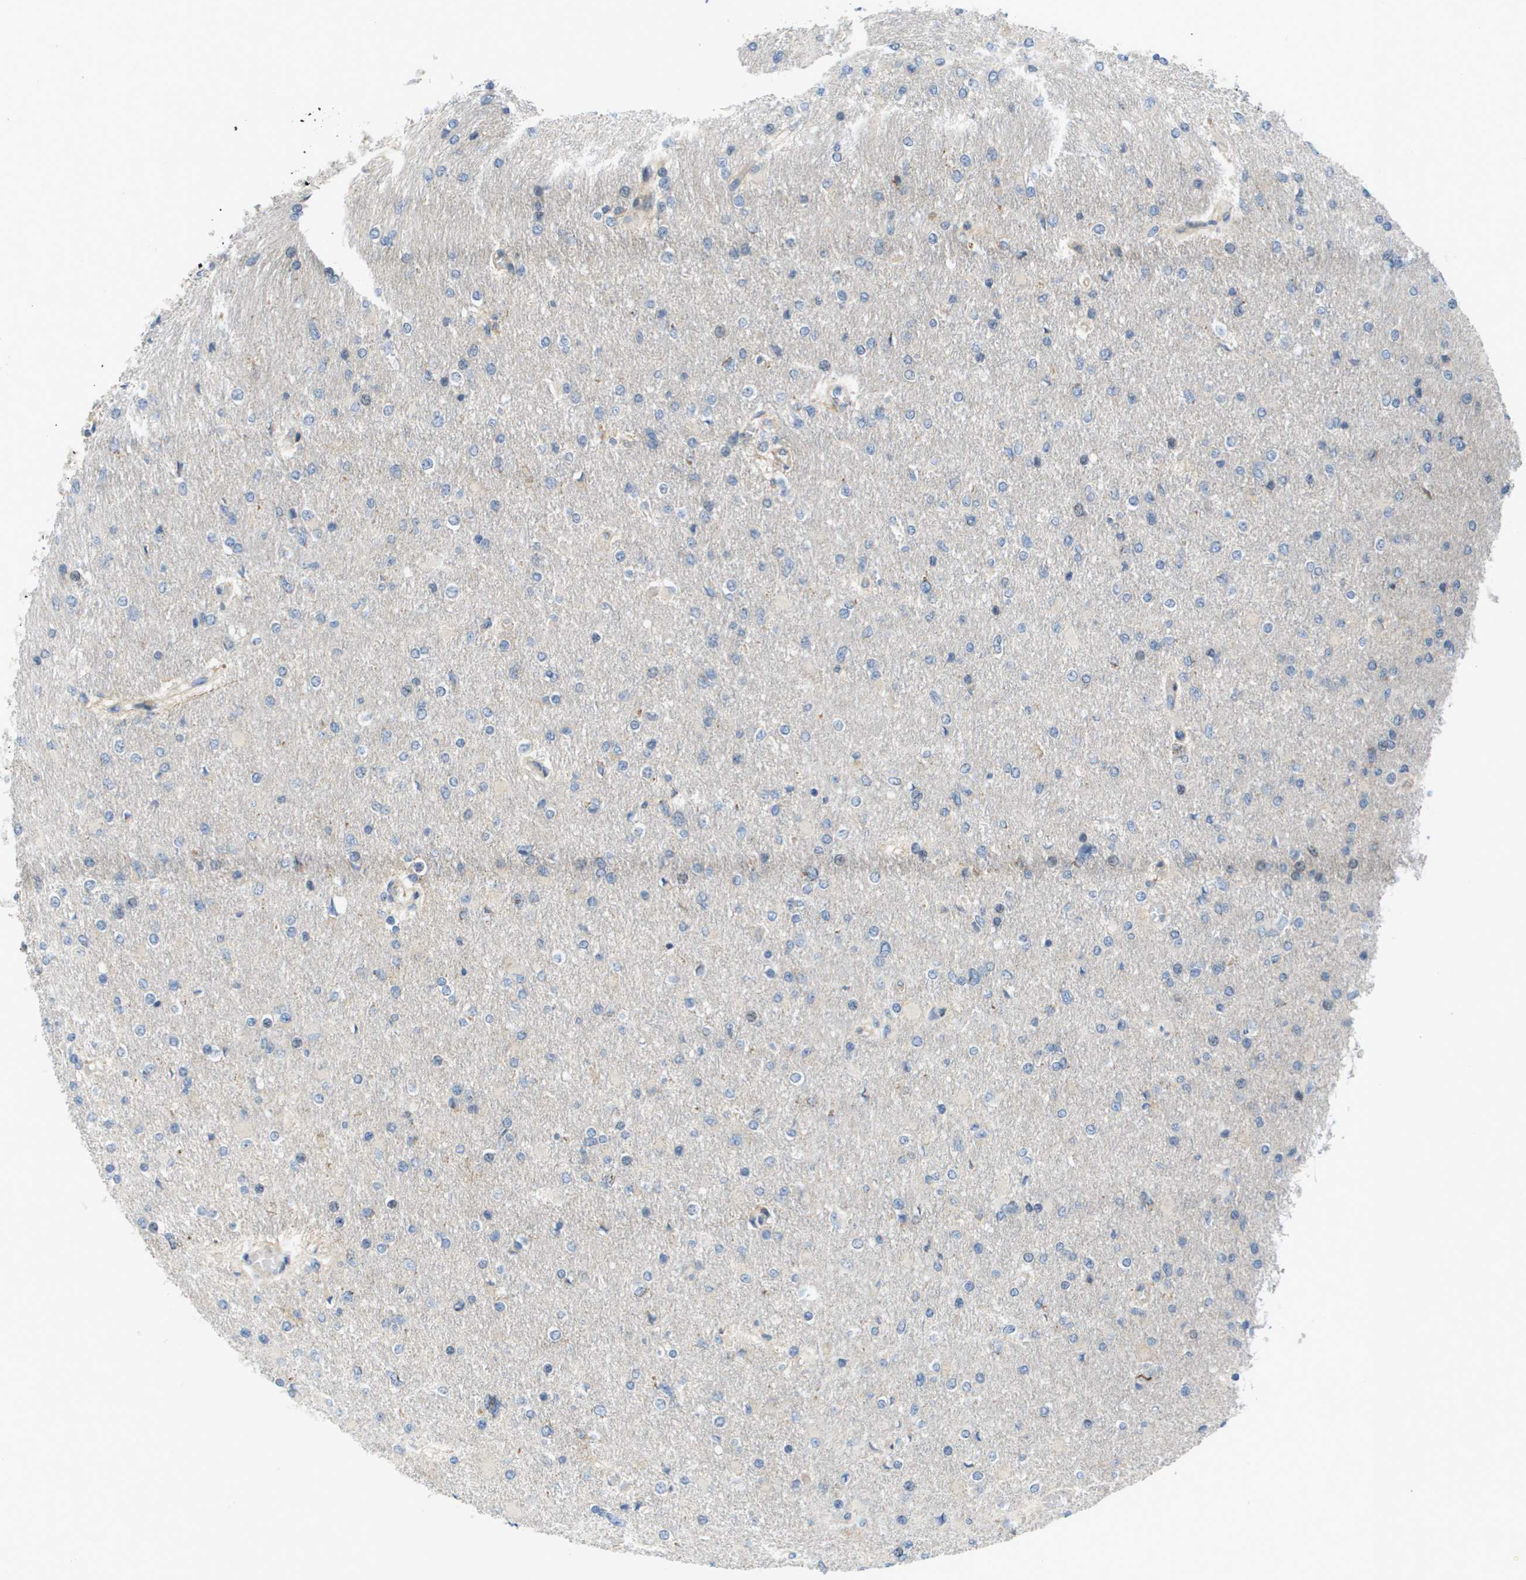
{"staining": {"intensity": "negative", "quantity": "none", "location": "none"}, "tissue": "glioma", "cell_type": "Tumor cells", "image_type": "cancer", "snomed": [{"axis": "morphology", "description": "Glioma, malignant, High grade"}, {"axis": "topography", "description": "Cerebral cortex"}], "caption": "Immunohistochemical staining of glioma displays no significant positivity in tumor cells.", "gene": "KRT23", "patient": {"sex": "female", "age": 36}}